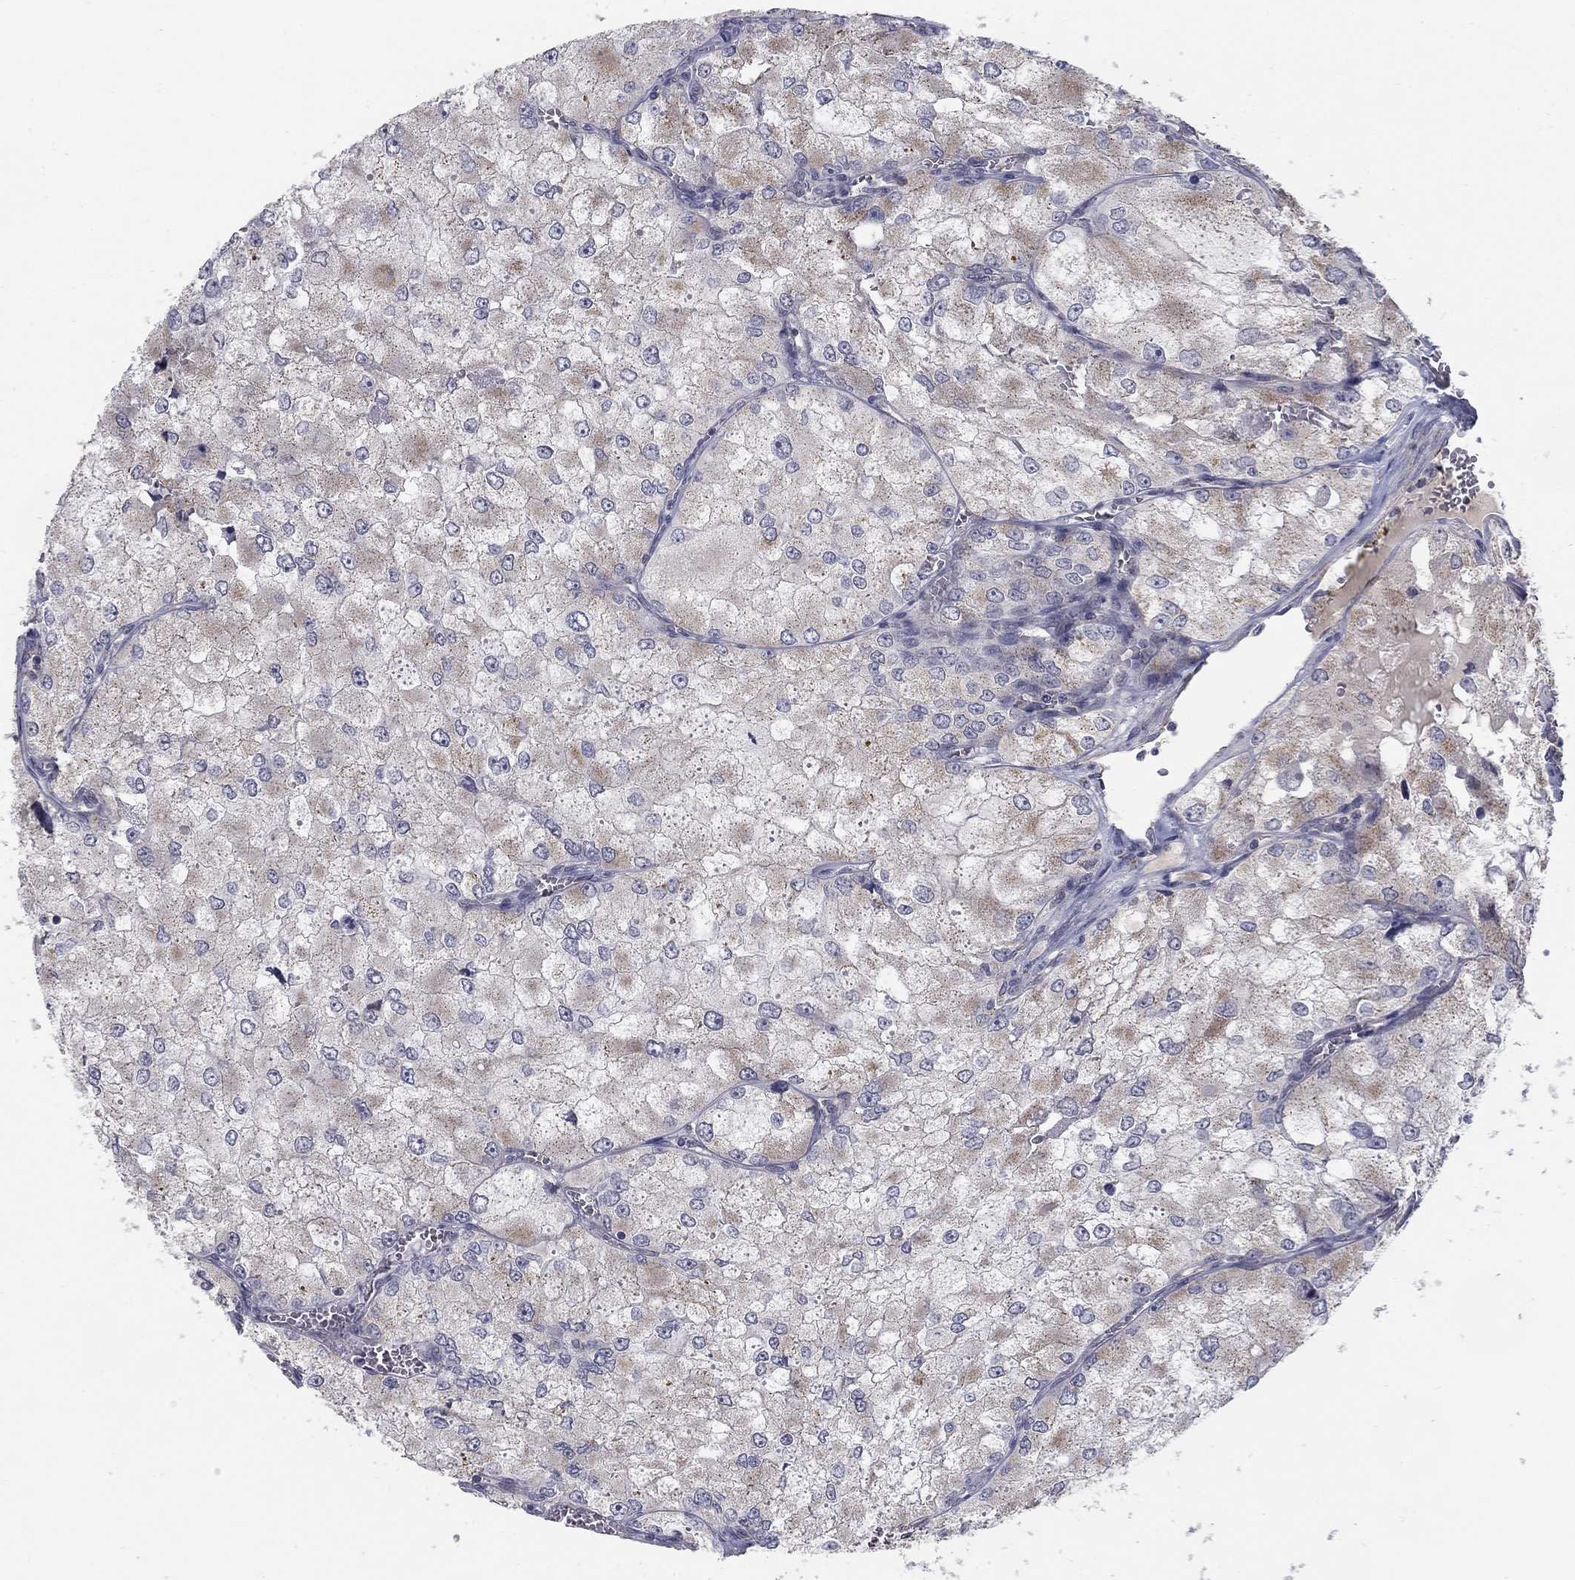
{"staining": {"intensity": "moderate", "quantity": "<25%", "location": "cytoplasmic/membranous"}, "tissue": "renal cancer", "cell_type": "Tumor cells", "image_type": "cancer", "snomed": [{"axis": "morphology", "description": "Adenocarcinoma, NOS"}, {"axis": "topography", "description": "Kidney"}], "caption": "IHC micrograph of human renal cancer (adenocarcinoma) stained for a protein (brown), which reveals low levels of moderate cytoplasmic/membranous expression in approximately <25% of tumor cells.", "gene": "PANK3", "patient": {"sex": "female", "age": 70}}